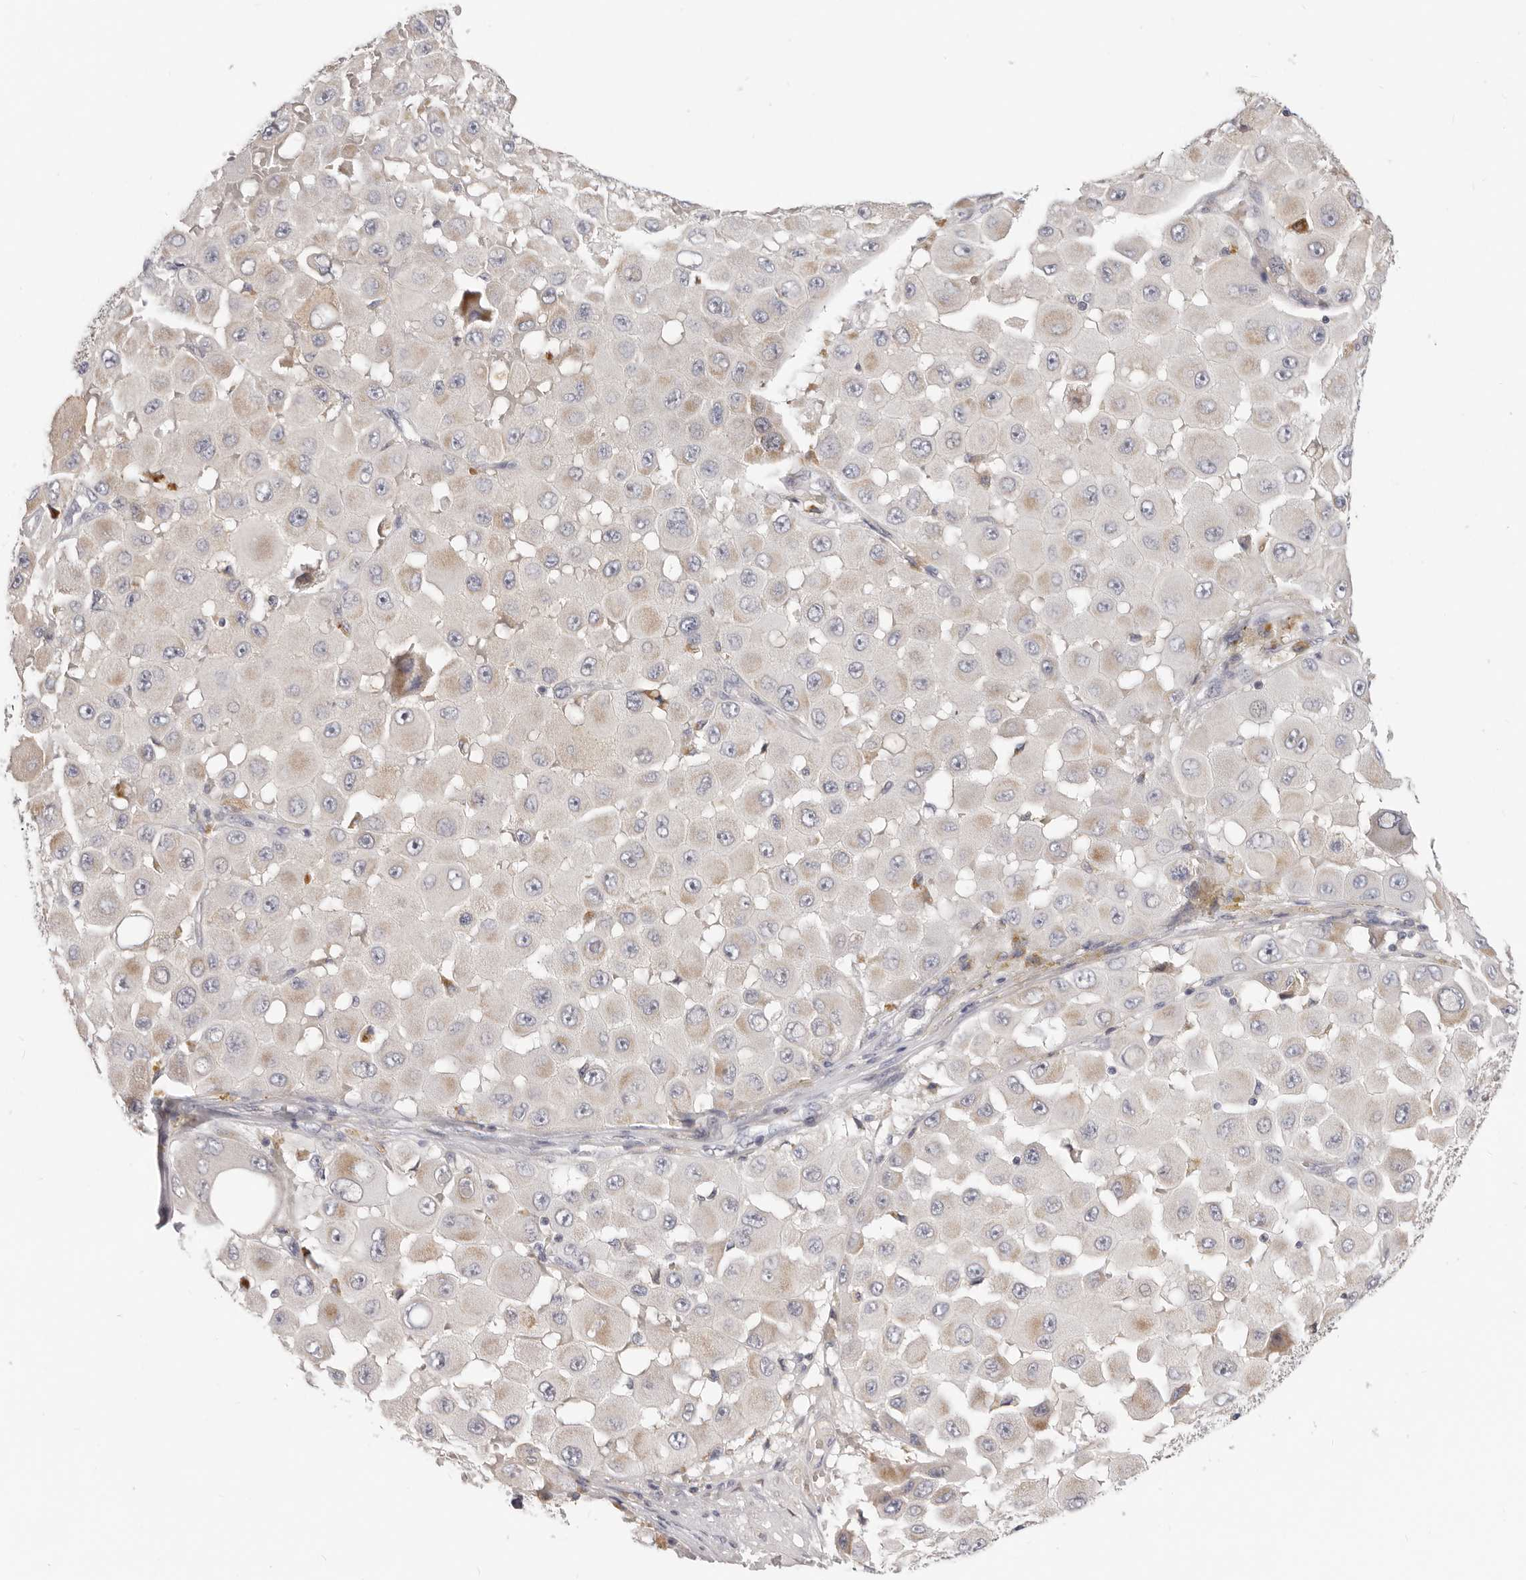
{"staining": {"intensity": "moderate", "quantity": "<25%", "location": "cytoplasmic/membranous"}, "tissue": "melanoma", "cell_type": "Tumor cells", "image_type": "cancer", "snomed": [{"axis": "morphology", "description": "Malignant melanoma, NOS"}, {"axis": "topography", "description": "Skin"}], "caption": "Protein analysis of malignant melanoma tissue displays moderate cytoplasmic/membranous staining in about <25% of tumor cells.", "gene": "TFB2M", "patient": {"sex": "female", "age": 81}}